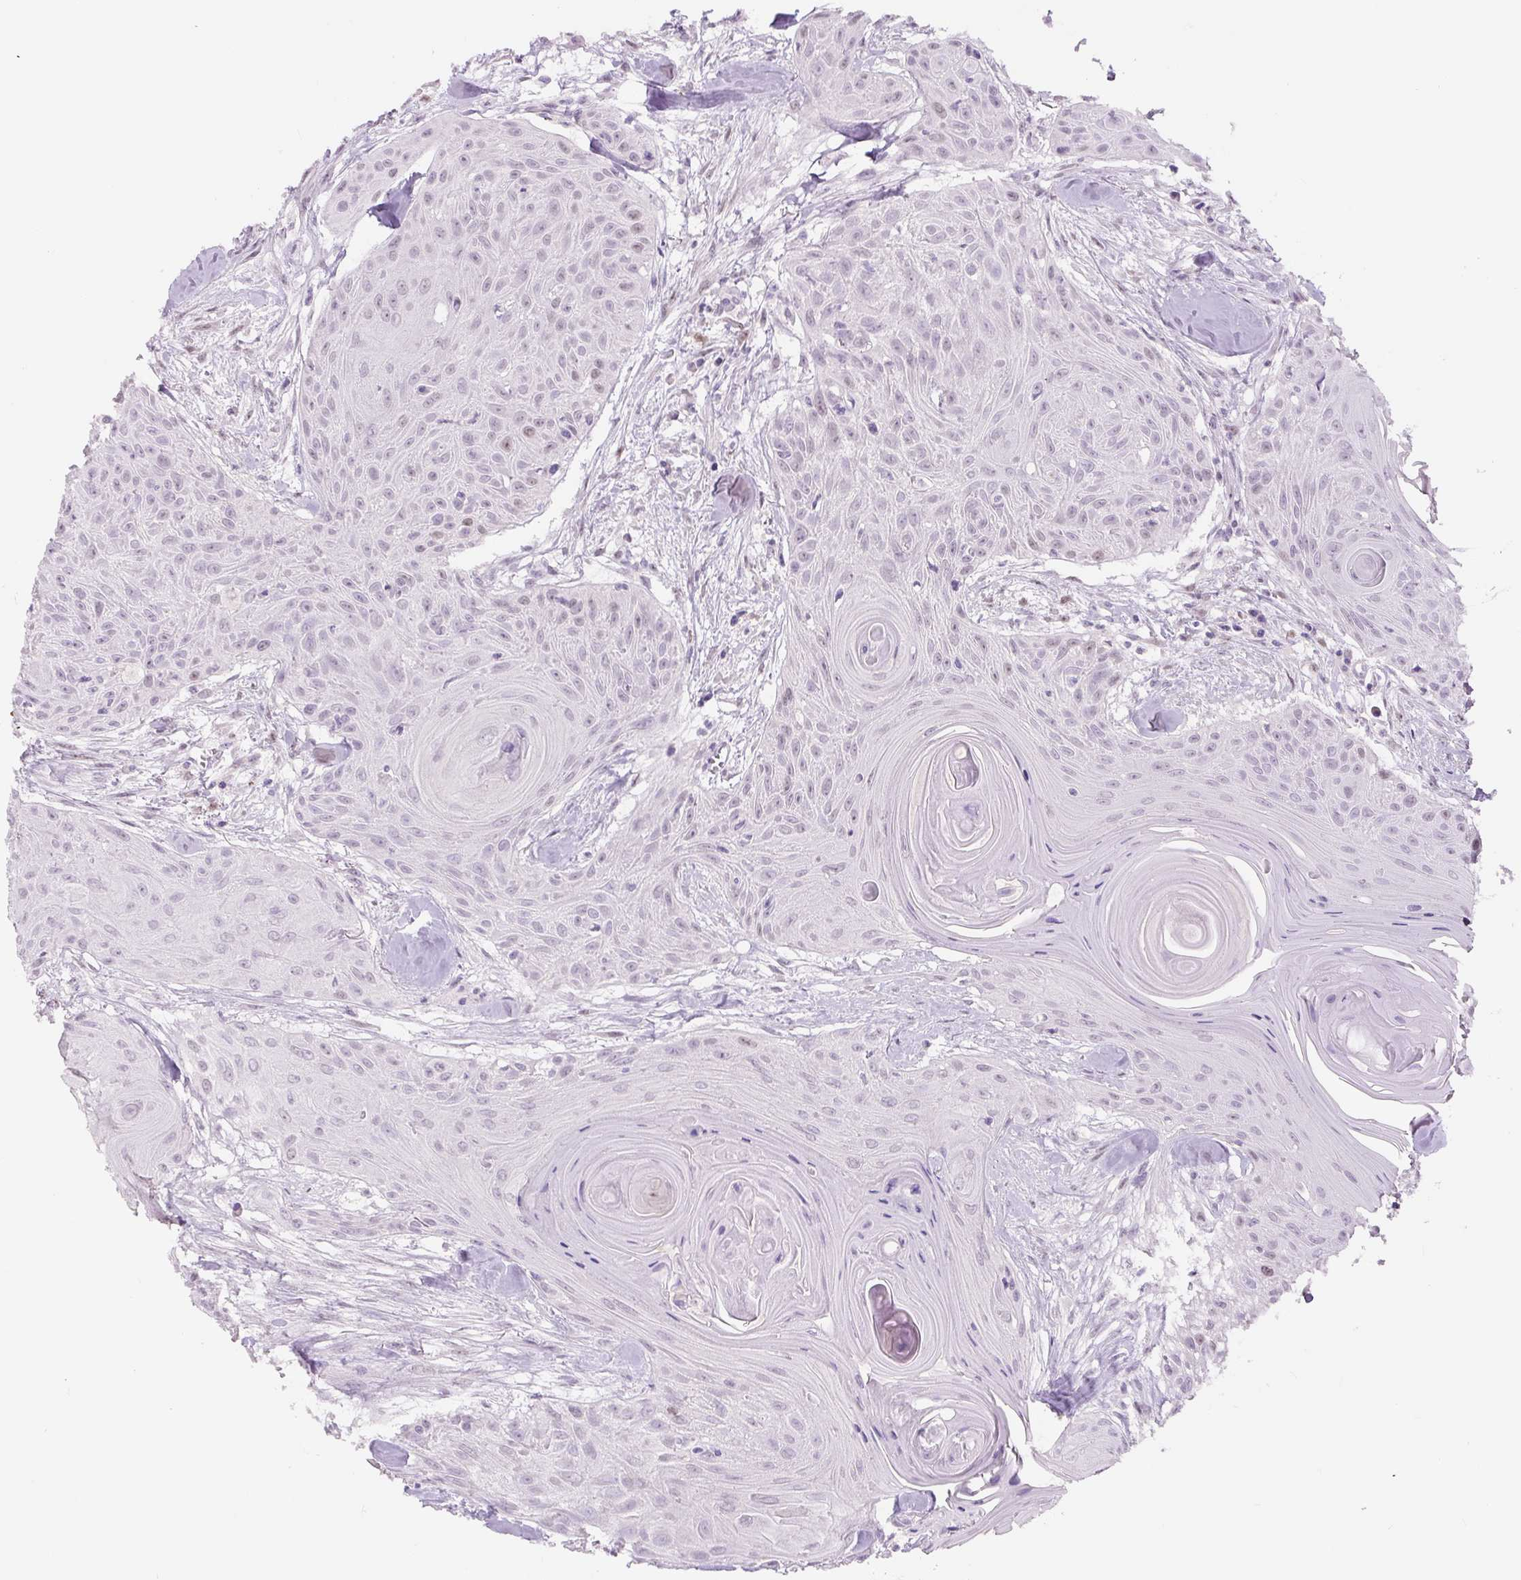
{"staining": {"intensity": "weak", "quantity": "<25%", "location": "nuclear"}, "tissue": "head and neck cancer", "cell_type": "Tumor cells", "image_type": "cancer", "snomed": [{"axis": "morphology", "description": "Squamous cell carcinoma, NOS"}, {"axis": "topography", "description": "Lymph node"}, {"axis": "topography", "description": "Salivary gland"}, {"axis": "topography", "description": "Head-Neck"}], "caption": "This is an immunohistochemistry histopathology image of squamous cell carcinoma (head and neck). There is no expression in tumor cells.", "gene": "SIX1", "patient": {"sex": "female", "age": 74}}